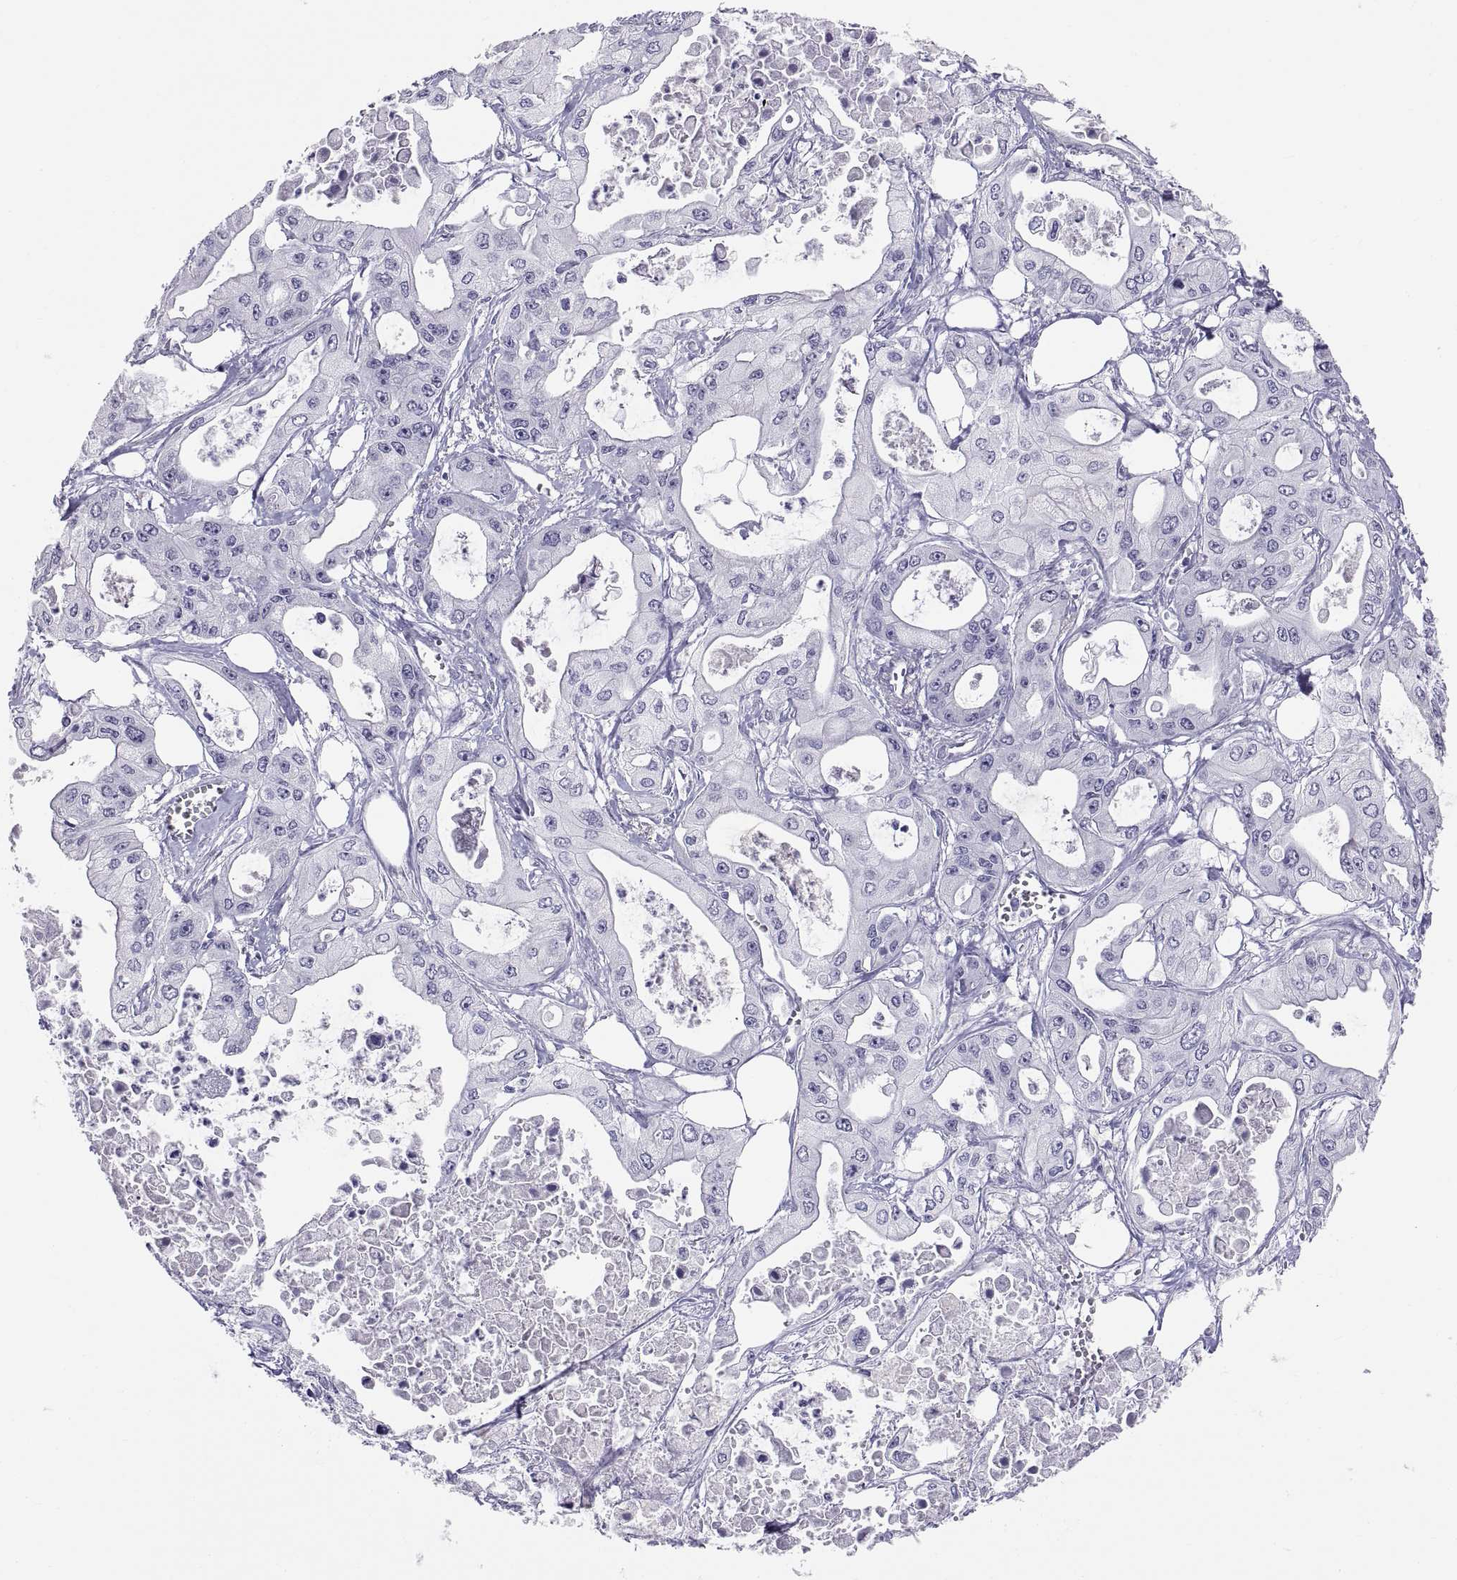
{"staining": {"intensity": "negative", "quantity": "none", "location": "none"}, "tissue": "pancreatic cancer", "cell_type": "Tumor cells", "image_type": "cancer", "snomed": [{"axis": "morphology", "description": "Adenocarcinoma, NOS"}, {"axis": "topography", "description": "Pancreas"}], "caption": "Tumor cells show no significant staining in pancreatic cancer (adenocarcinoma).", "gene": "FAM170A", "patient": {"sex": "male", "age": 70}}